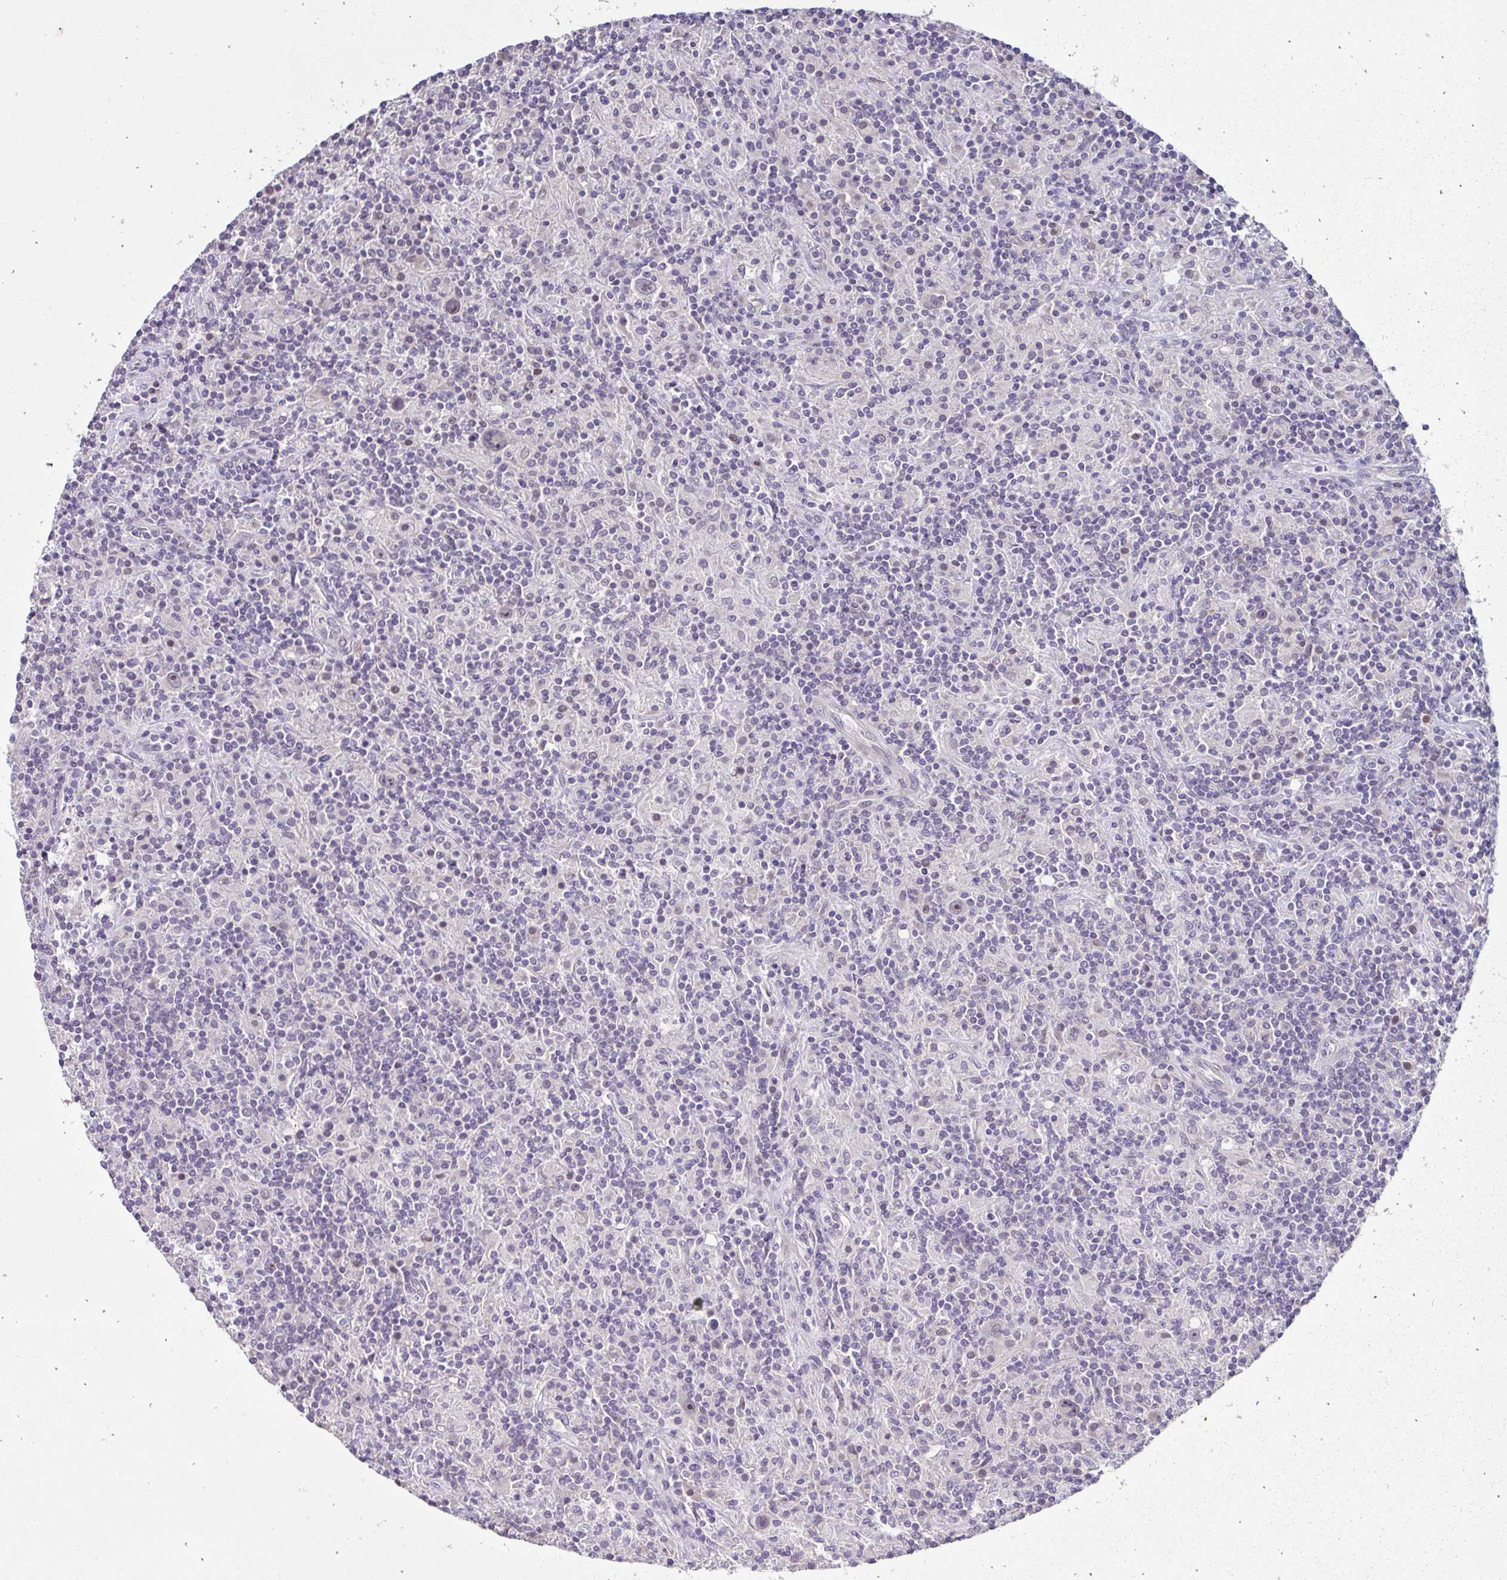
{"staining": {"intensity": "negative", "quantity": "none", "location": "none"}, "tissue": "lymphoma", "cell_type": "Tumor cells", "image_type": "cancer", "snomed": [{"axis": "morphology", "description": "Hodgkin's disease, NOS"}, {"axis": "topography", "description": "Lymph node"}], "caption": "This is a photomicrograph of IHC staining of Hodgkin's disease, which shows no staining in tumor cells.", "gene": "NT5C1B", "patient": {"sex": "male", "age": 70}}